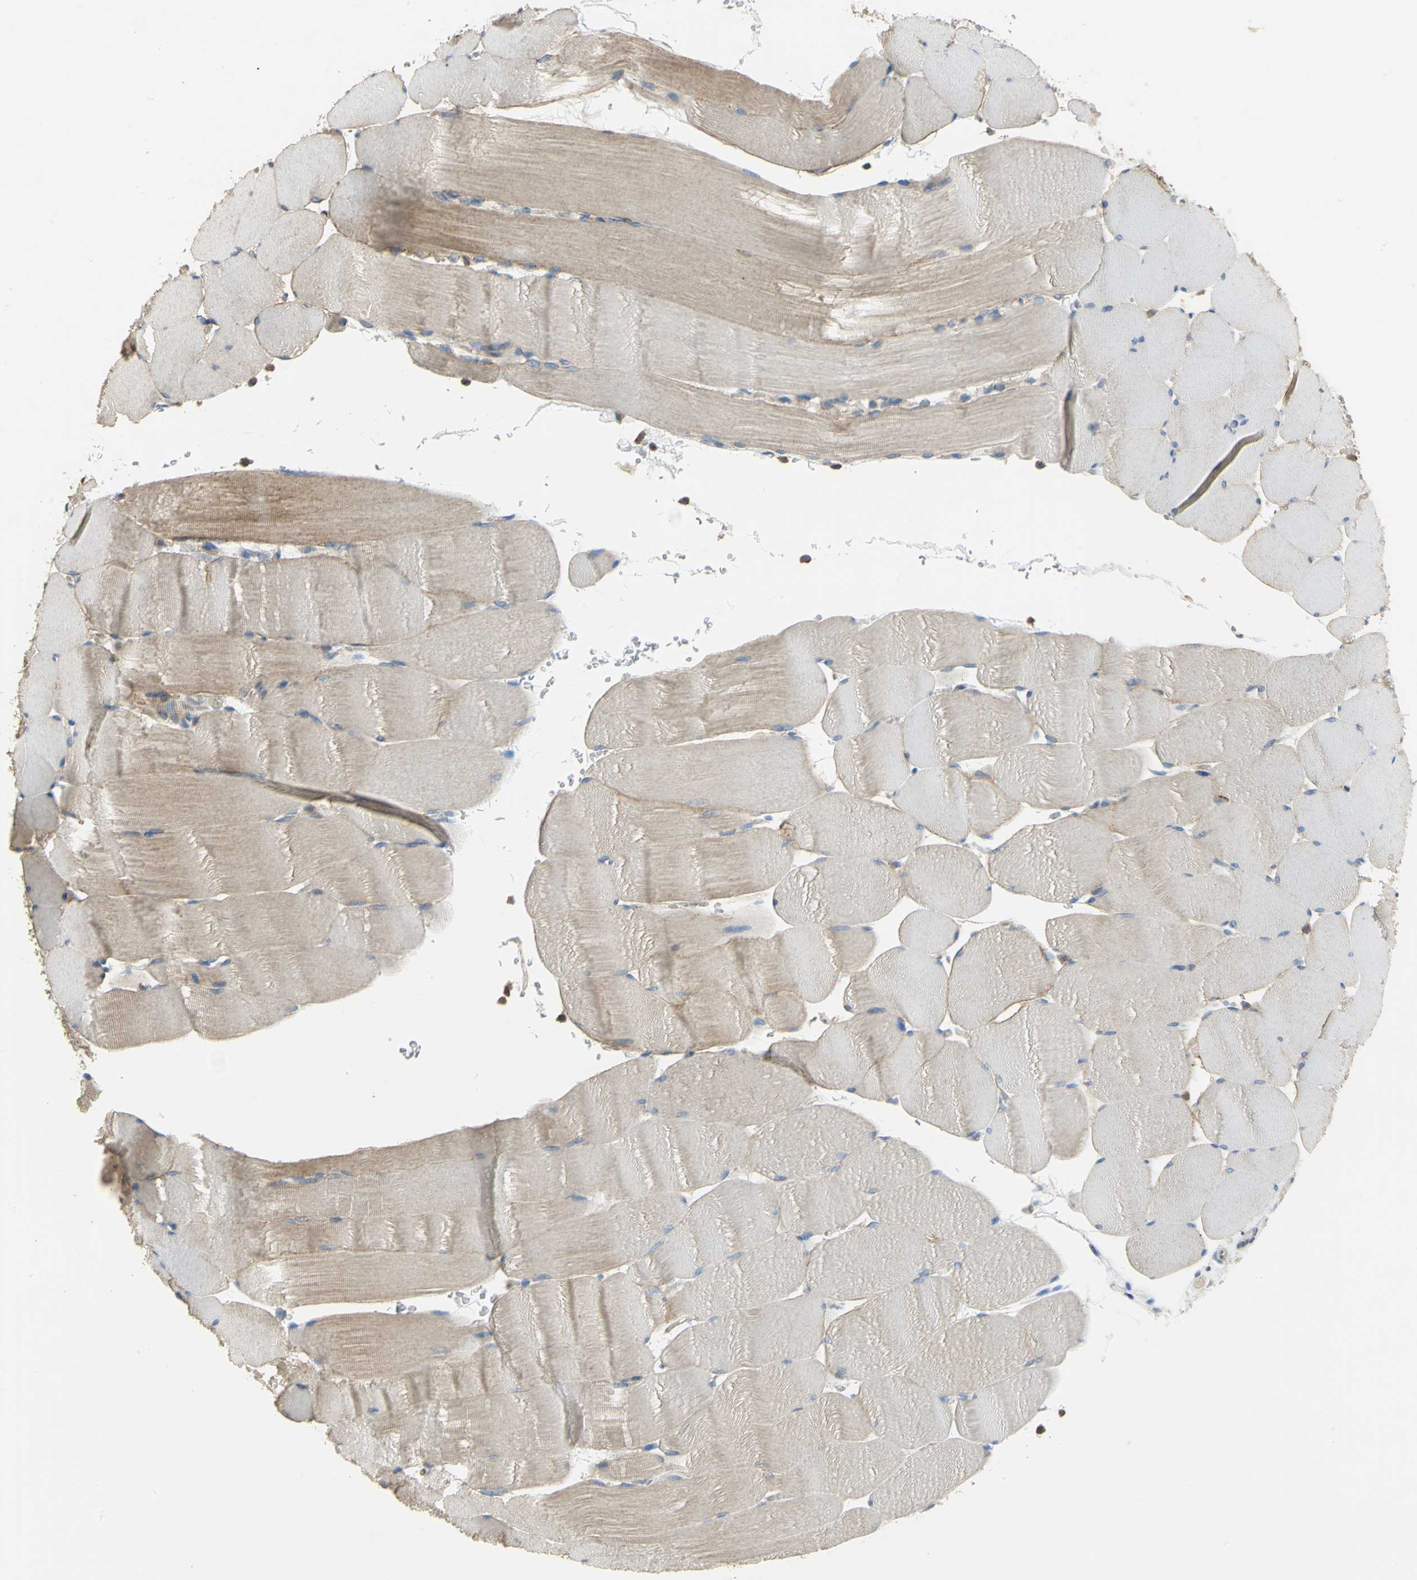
{"staining": {"intensity": "moderate", "quantity": "<25%", "location": "cytoplasmic/membranous"}, "tissue": "skeletal muscle", "cell_type": "Myocytes", "image_type": "normal", "snomed": [{"axis": "morphology", "description": "Normal tissue, NOS"}, {"axis": "topography", "description": "Skeletal muscle"}], "caption": "Immunohistochemical staining of unremarkable human skeletal muscle displays low levels of moderate cytoplasmic/membranous expression in approximately <25% of myocytes. (brown staining indicates protein expression, while blue staining denotes nuclei).", "gene": "DLGAP5", "patient": {"sex": "male", "age": 62}}